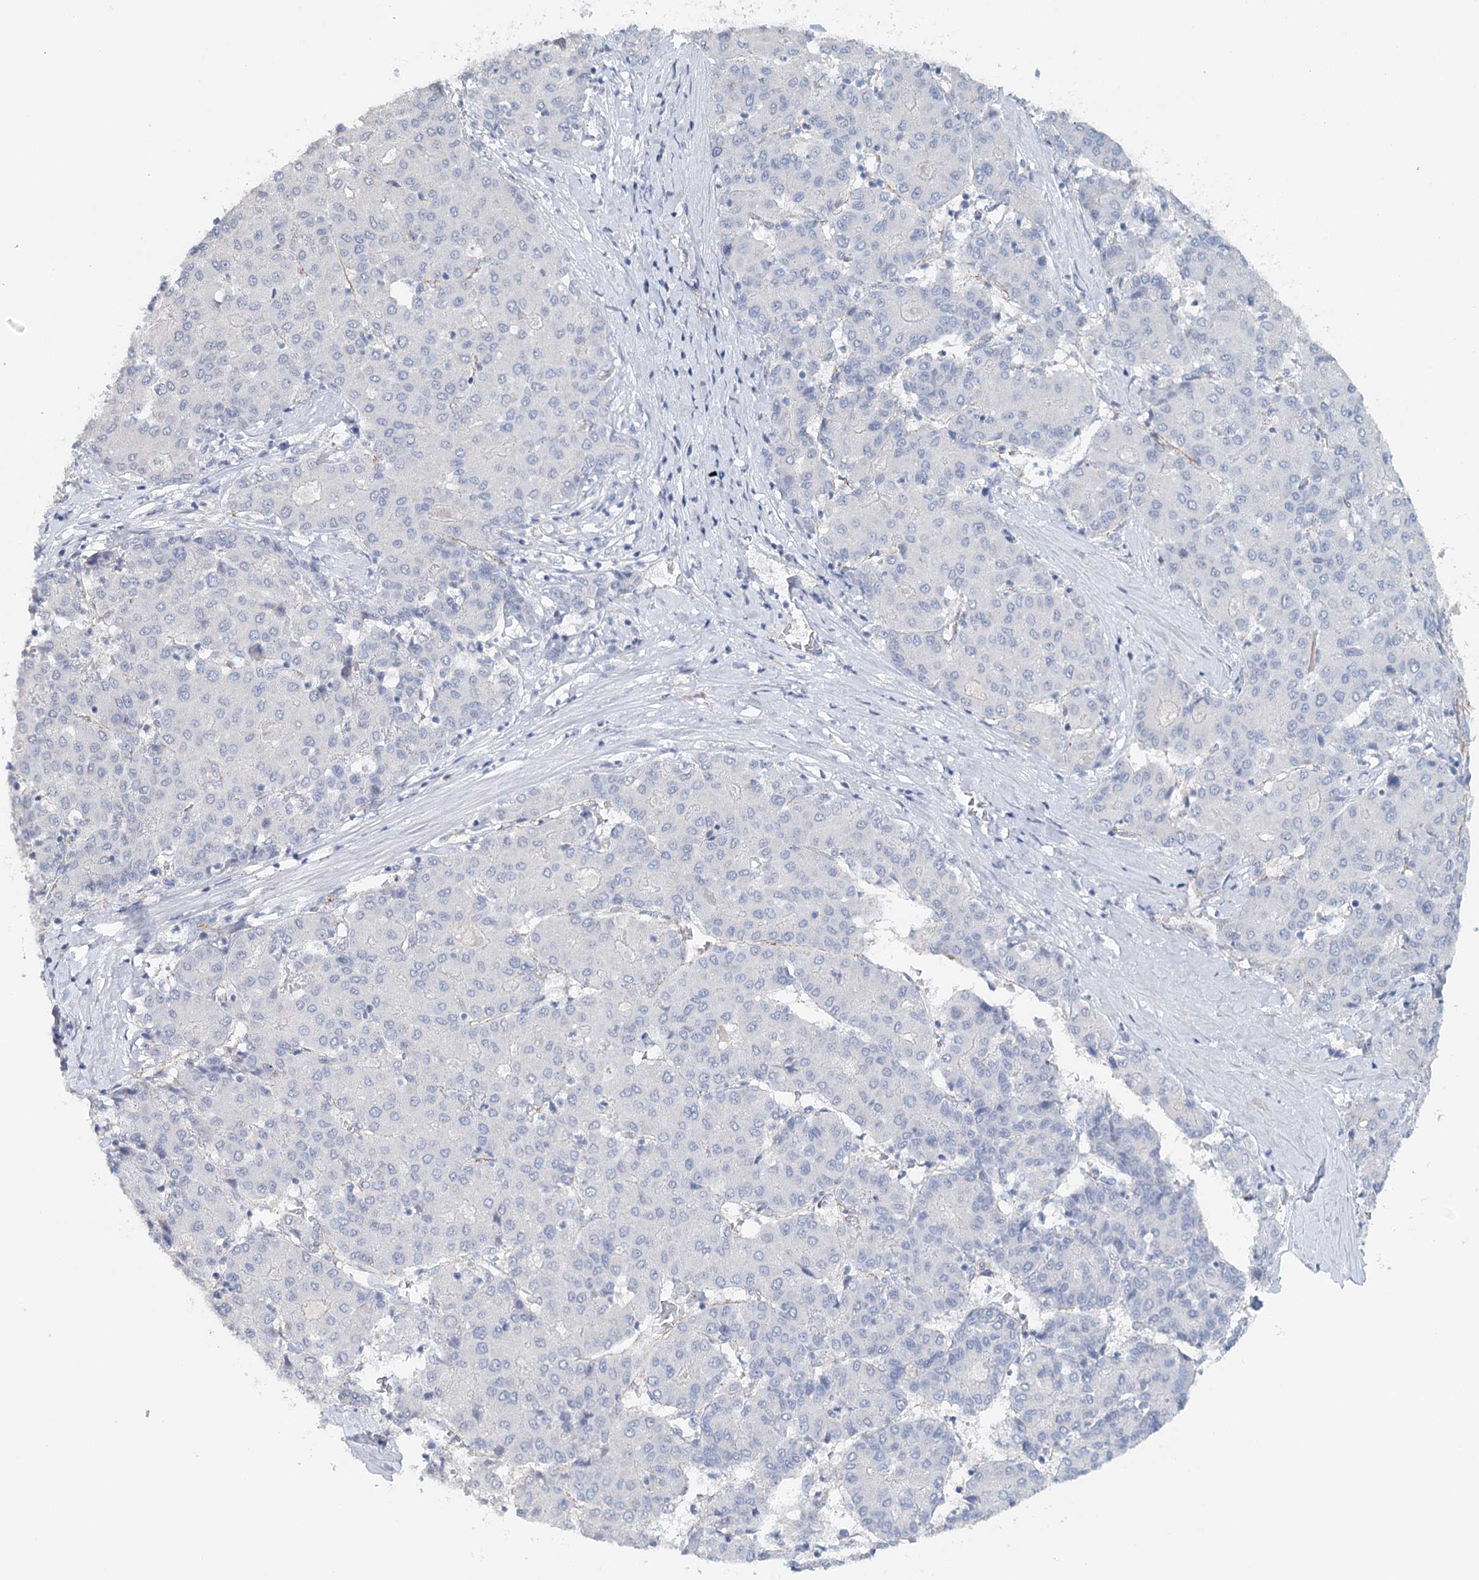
{"staining": {"intensity": "negative", "quantity": "none", "location": "none"}, "tissue": "liver cancer", "cell_type": "Tumor cells", "image_type": "cancer", "snomed": [{"axis": "morphology", "description": "Carcinoma, Hepatocellular, NOS"}, {"axis": "topography", "description": "Liver"}], "caption": "Liver hepatocellular carcinoma was stained to show a protein in brown. There is no significant expression in tumor cells.", "gene": "SYNPO", "patient": {"sex": "male", "age": 65}}